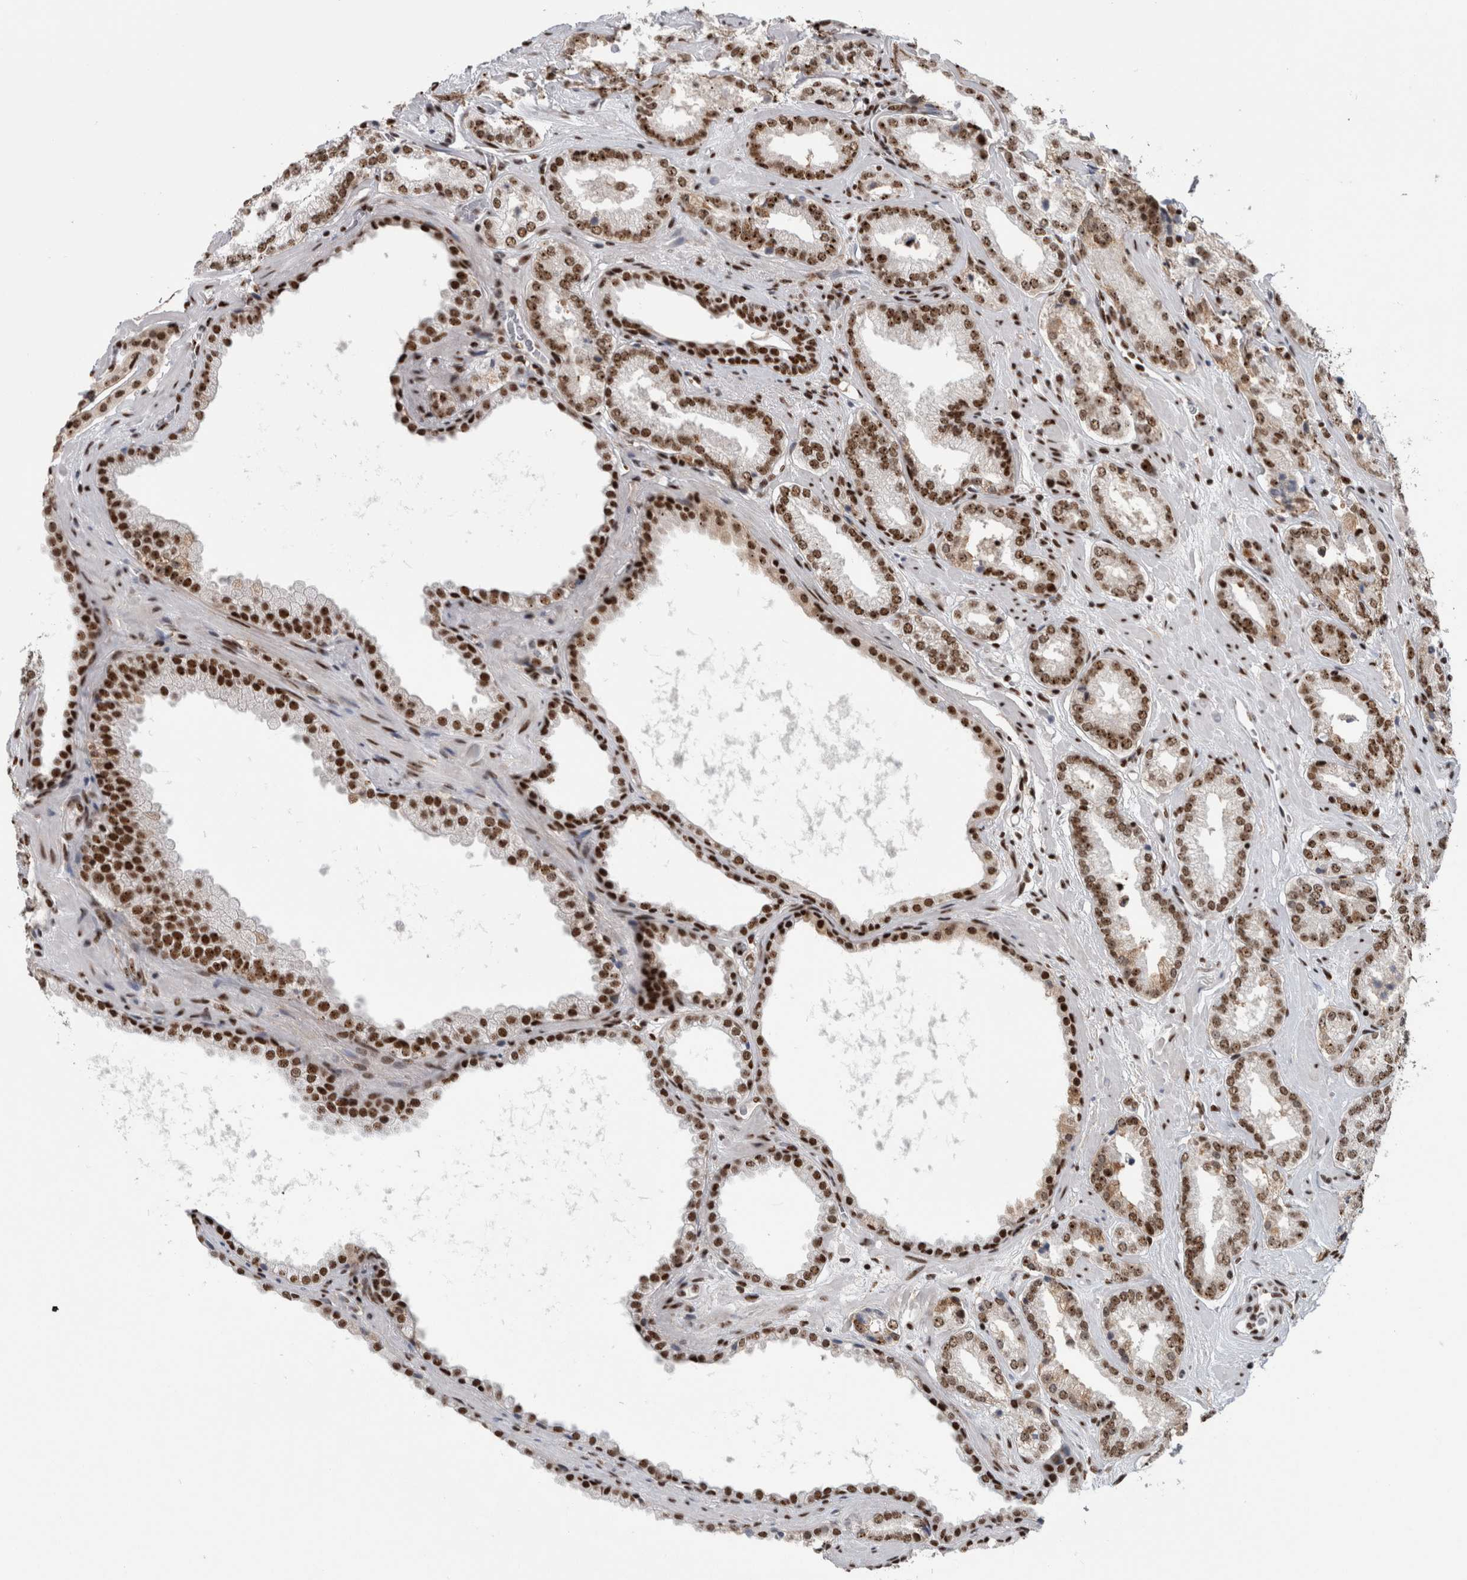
{"staining": {"intensity": "moderate", "quantity": ">75%", "location": "nuclear"}, "tissue": "prostate cancer", "cell_type": "Tumor cells", "image_type": "cancer", "snomed": [{"axis": "morphology", "description": "Adenocarcinoma, Low grade"}, {"axis": "topography", "description": "Prostate"}], "caption": "About >75% of tumor cells in prostate cancer (adenocarcinoma (low-grade)) reveal moderate nuclear protein expression as visualized by brown immunohistochemical staining.", "gene": "NCL", "patient": {"sex": "male", "age": 62}}